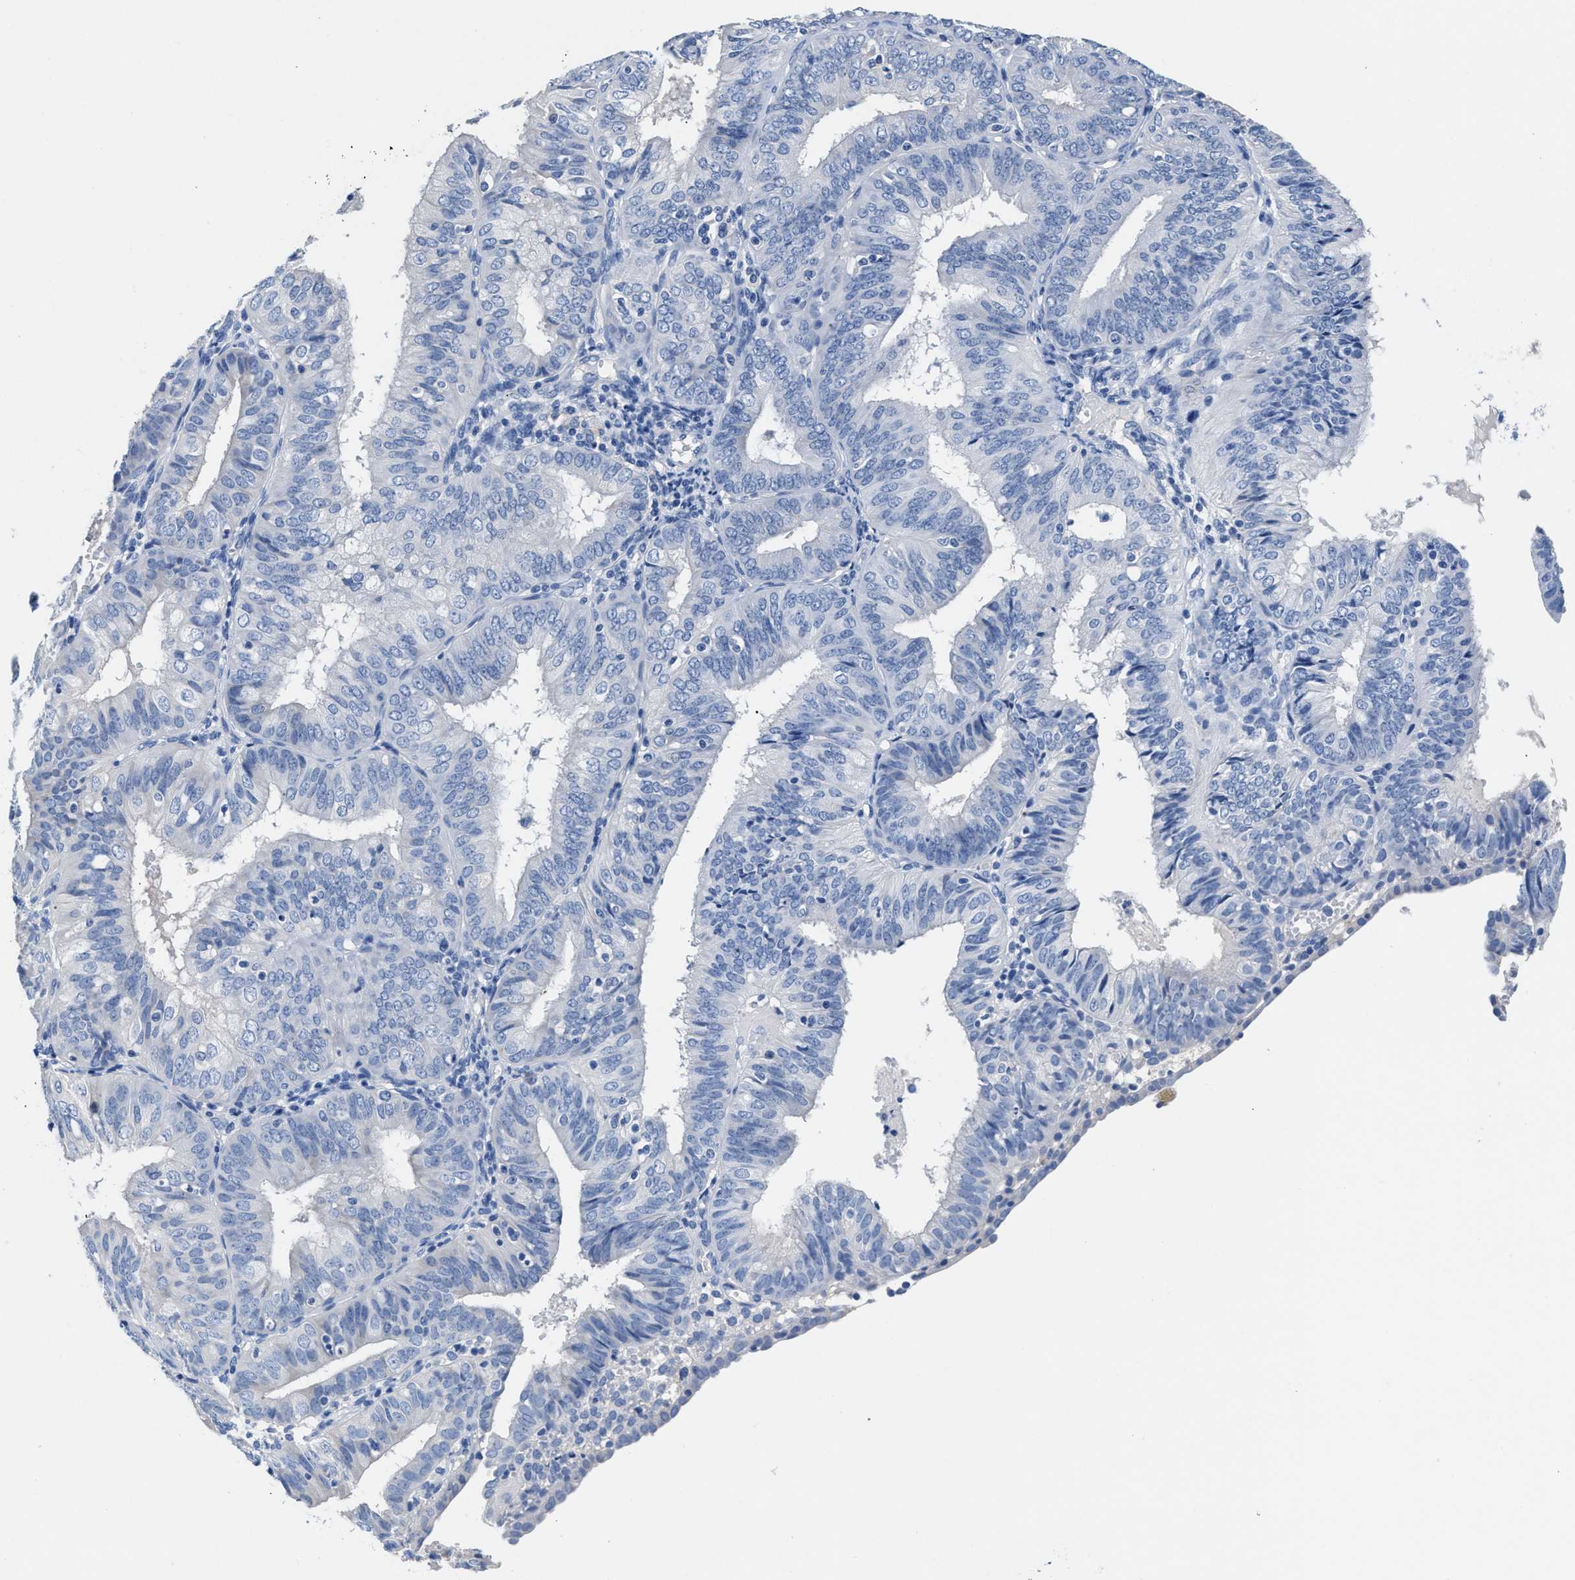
{"staining": {"intensity": "negative", "quantity": "none", "location": "none"}, "tissue": "endometrial cancer", "cell_type": "Tumor cells", "image_type": "cancer", "snomed": [{"axis": "morphology", "description": "Adenocarcinoma, NOS"}, {"axis": "topography", "description": "Endometrium"}], "caption": "High power microscopy photomicrograph of an immunohistochemistry photomicrograph of endometrial cancer, revealing no significant positivity in tumor cells.", "gene": "SLFN13", "patient": {"sex": "female", "age": 58}}